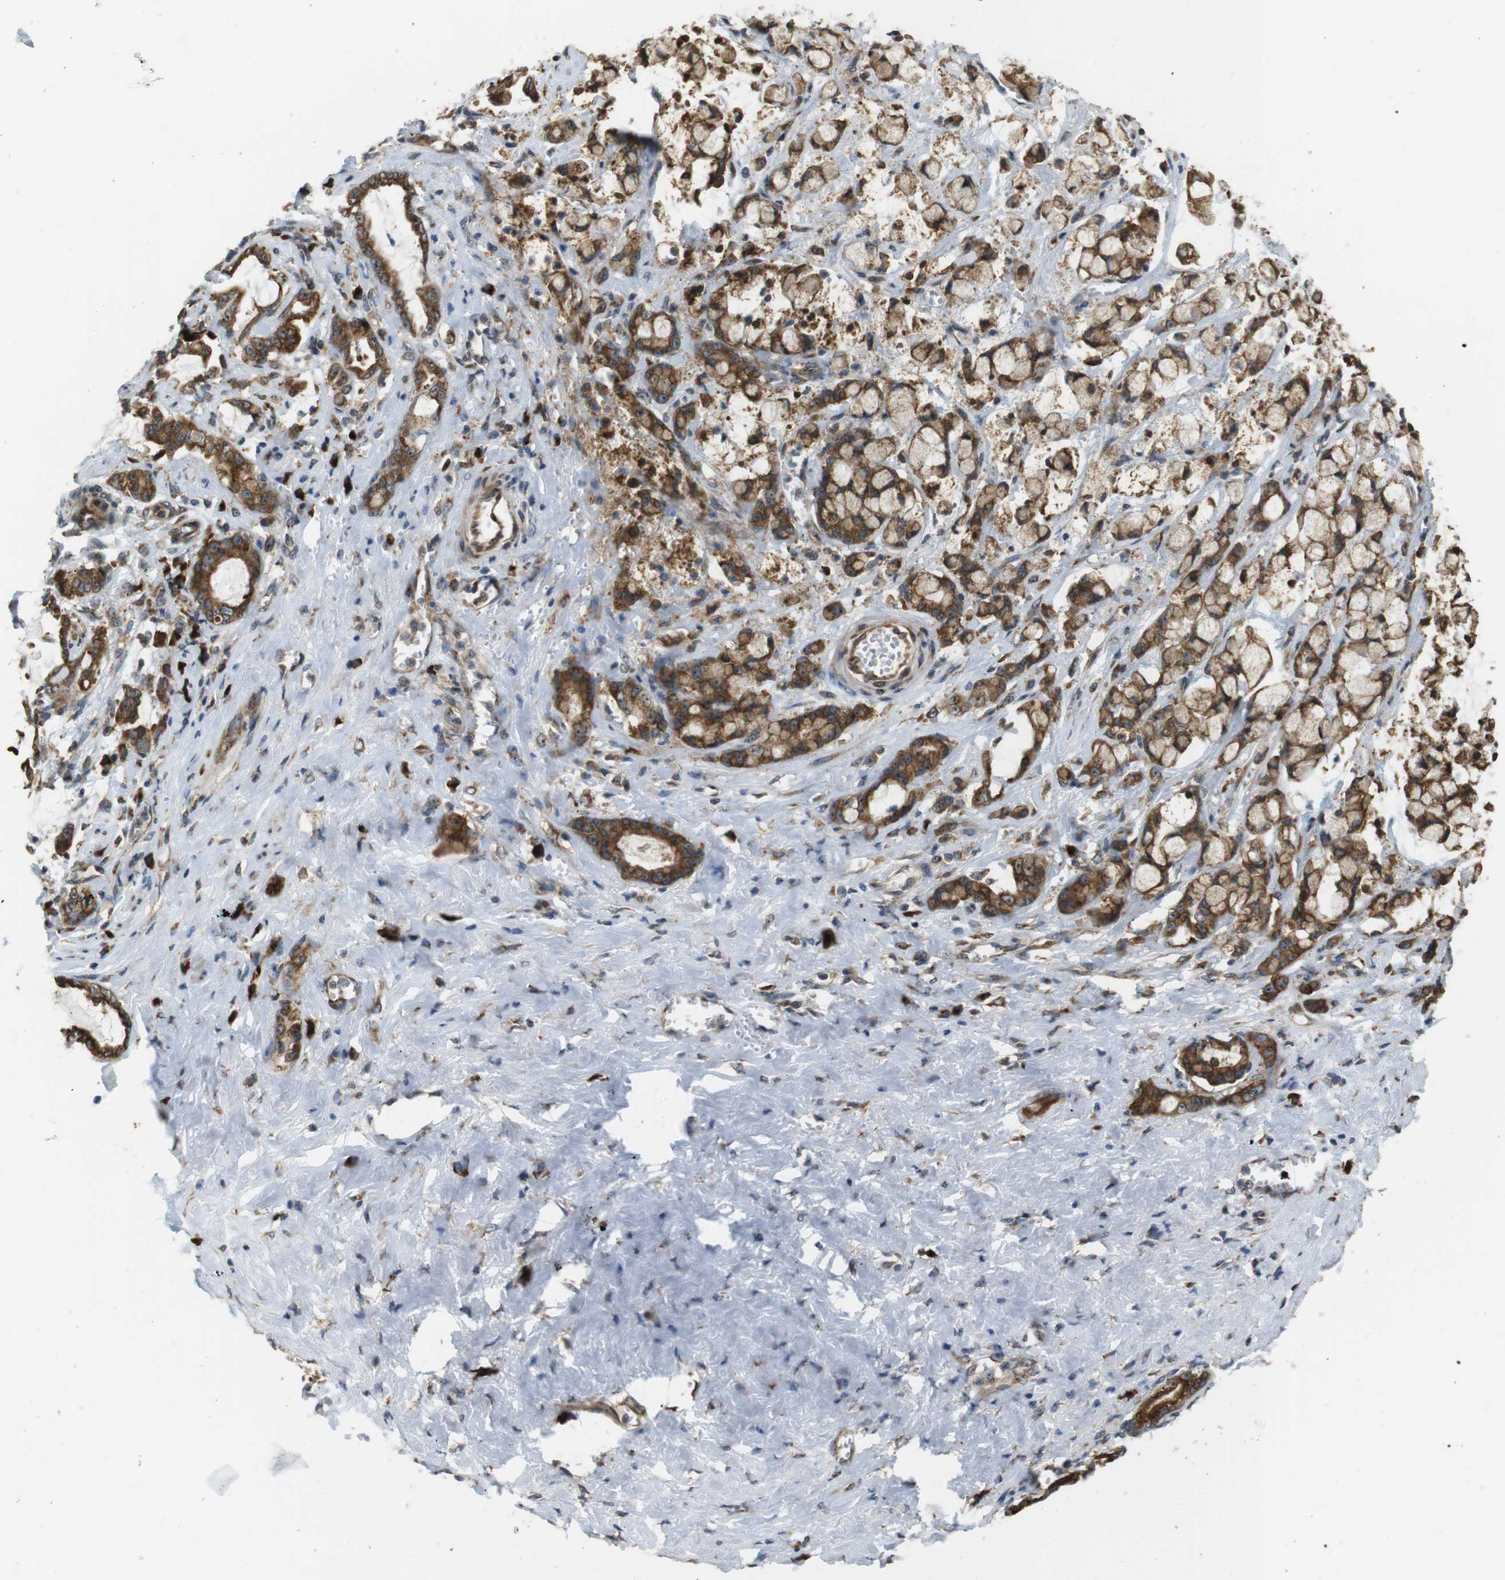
{"staining": {"intensity": "moderate", "quantity": ">75%", "location": "cytoplasmic/membranous"}, "tissue": "pancreatic cancer", "cell_type": "Tumor cells", "image_type": "cancer", "snomed": [{"axis": "morphology", "description": "Adenocarcinoma, NOS"}, {"axis": "topography", "description": "Pancreas"}], "caption": "This photomicrograph demonstrates adenocarcinoma (pancreatic) stained with immunohistochemistry to label a protein in brown. The cytoplasmic/membranous of tumor cells show moderate positivity for the protein. Nuclei are counter-stained blue.", "gene": "TMEM143", "patient": {"sex": "female", "age": 73}}